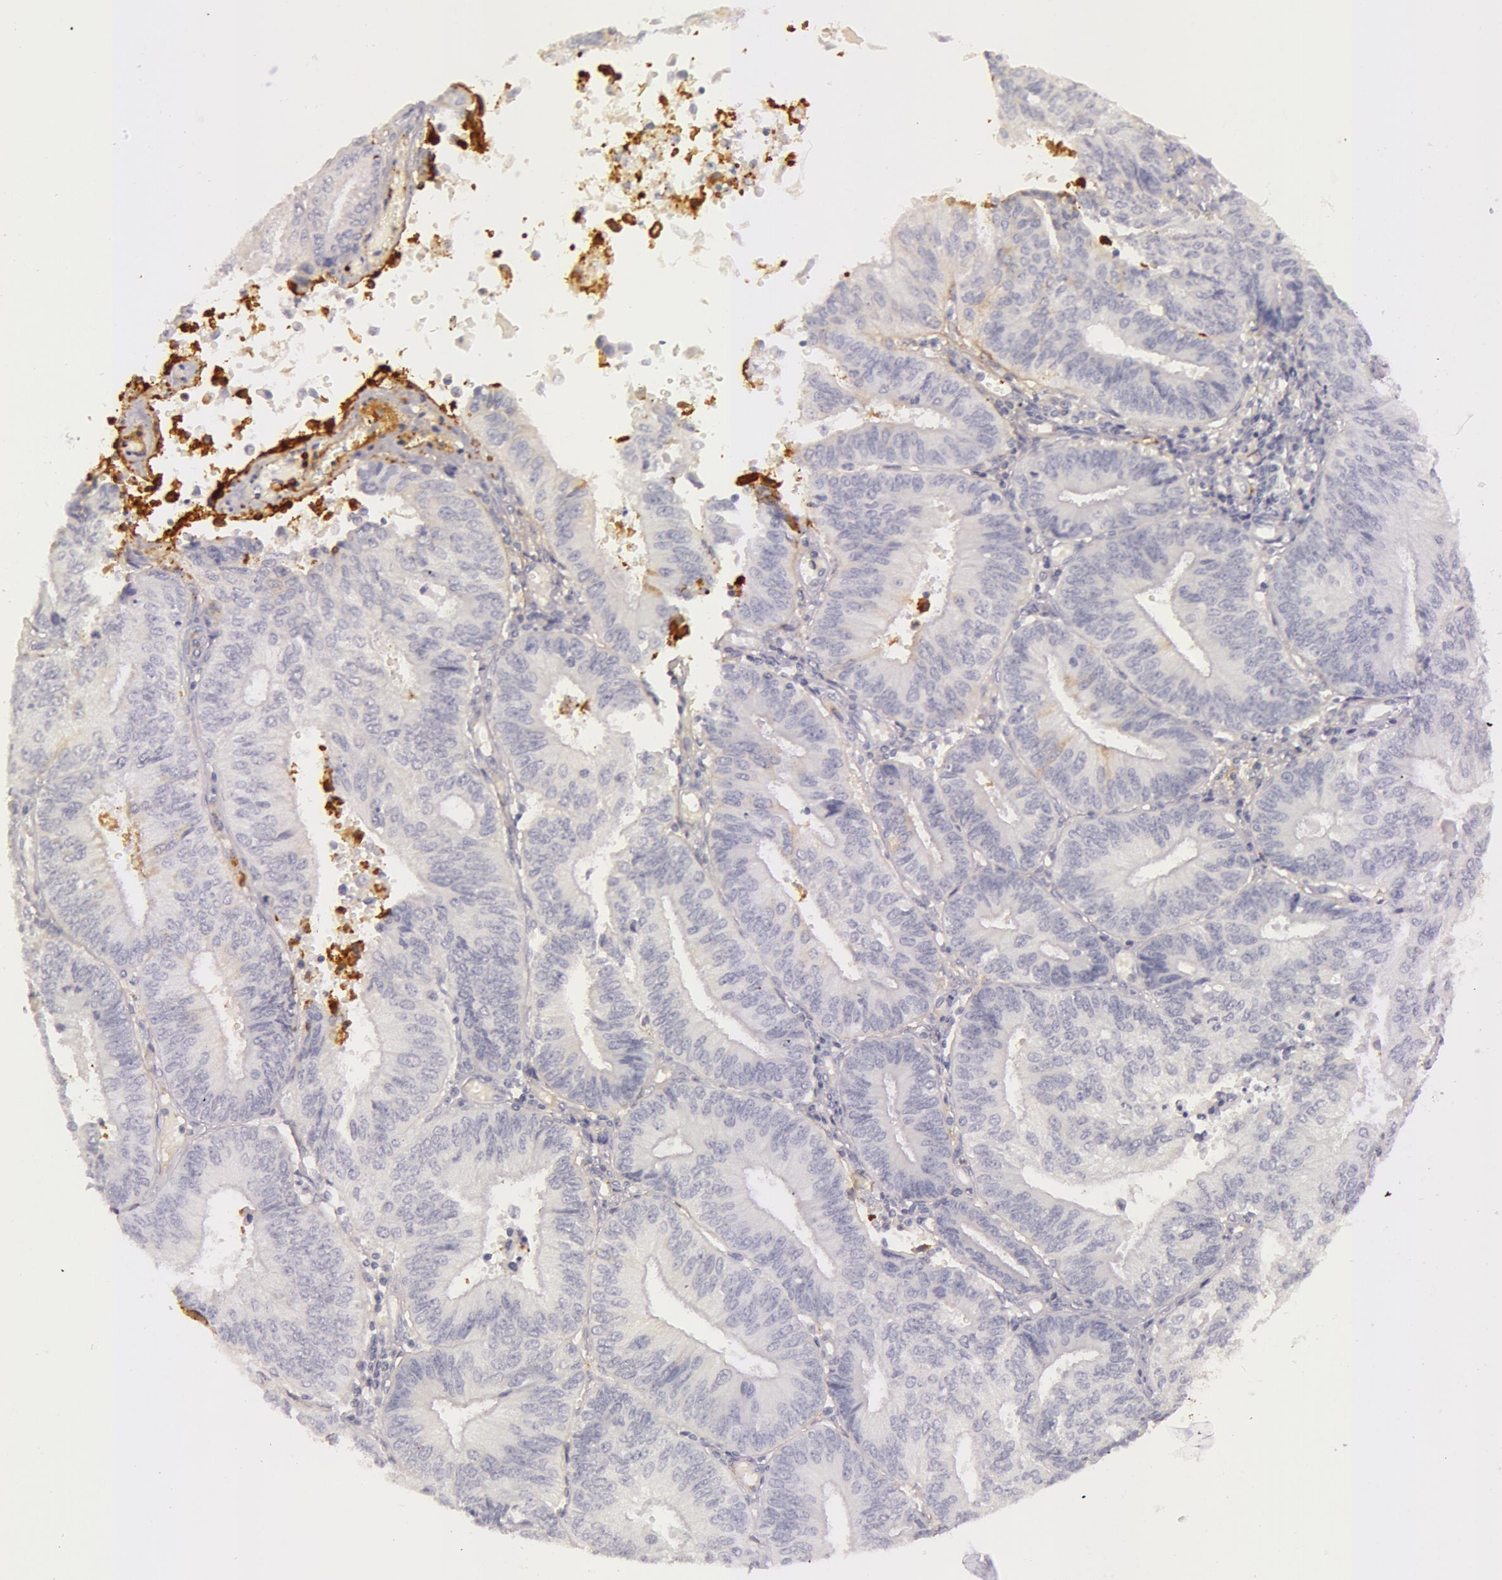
{"staining": {"intensity": "negative", "quantity": "none", "location": "none"}, "tissue": "endometrial cancer", "cell_type": "Tumor cells", "image_type": "cancer", "snomed": [{"axis": "morphology", "description": "Adenocarcinoma, NOS"}, {"axis": "topography", "description": "Endometrium"}], "caption": "A high-resolution micrograph shows immunohistochemistry staining of adenocarcinoma (endometrial), which exhibits no significant staining in tumor cells.", "gene": "C4BPA", "patient": {"sex": "female", "age": 55}}